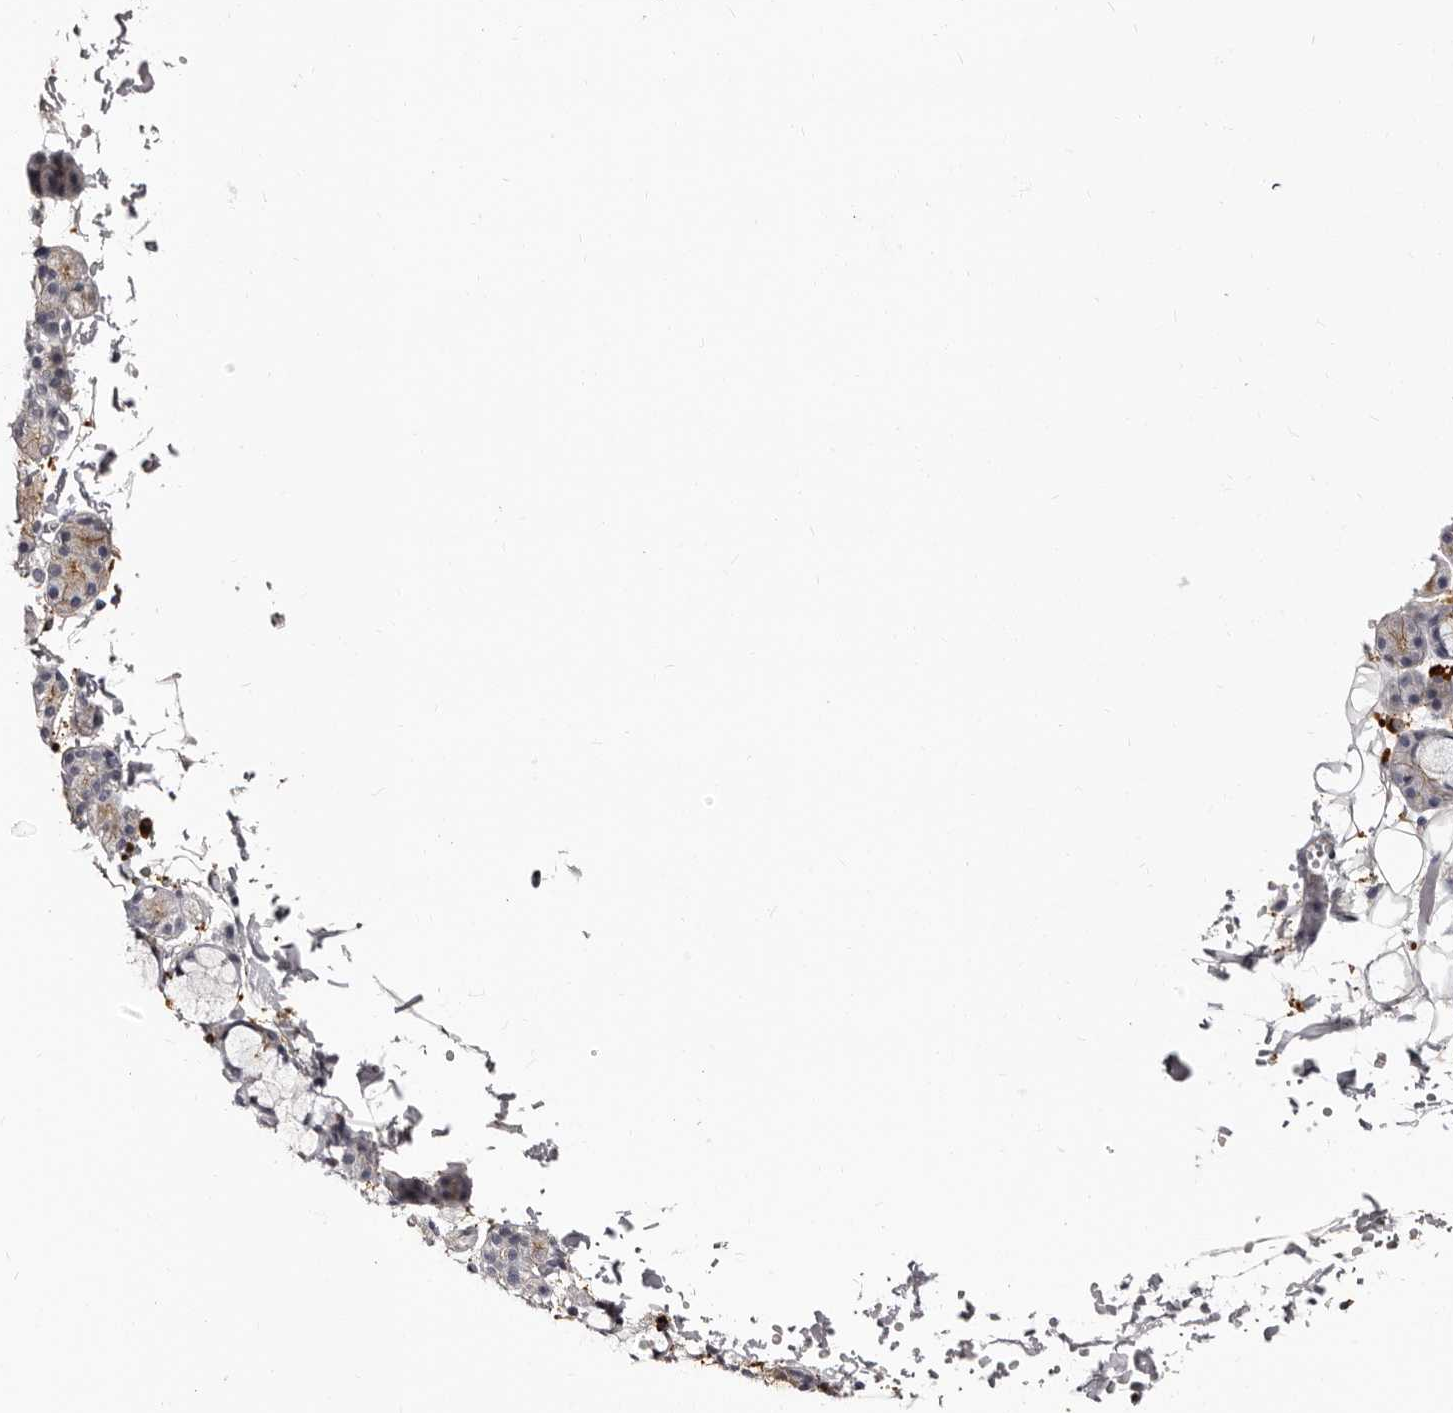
{"staining": {"intensity": "moderate", "quantity": "<25%", "location": "cytoplasmic/membranous"}, "tissue": "salivary gland", "cell_type": "Glandular cells", "image_type": "normal", "snomed": [{"axis": "morphology", "description": "Normal tissue, NOS"}, {"axis": "topography", "description": "Salivary gland"}], "caption": "IHC micrograph of benign human salivary gland stained for a protein (brown), which demonstrates low levels of moderate cytoplasmic/membranous positivity in approximately <25% of glandular cells.", "gene": "TBC1D22B", "patient": {"sex": "male", "age": 63}}